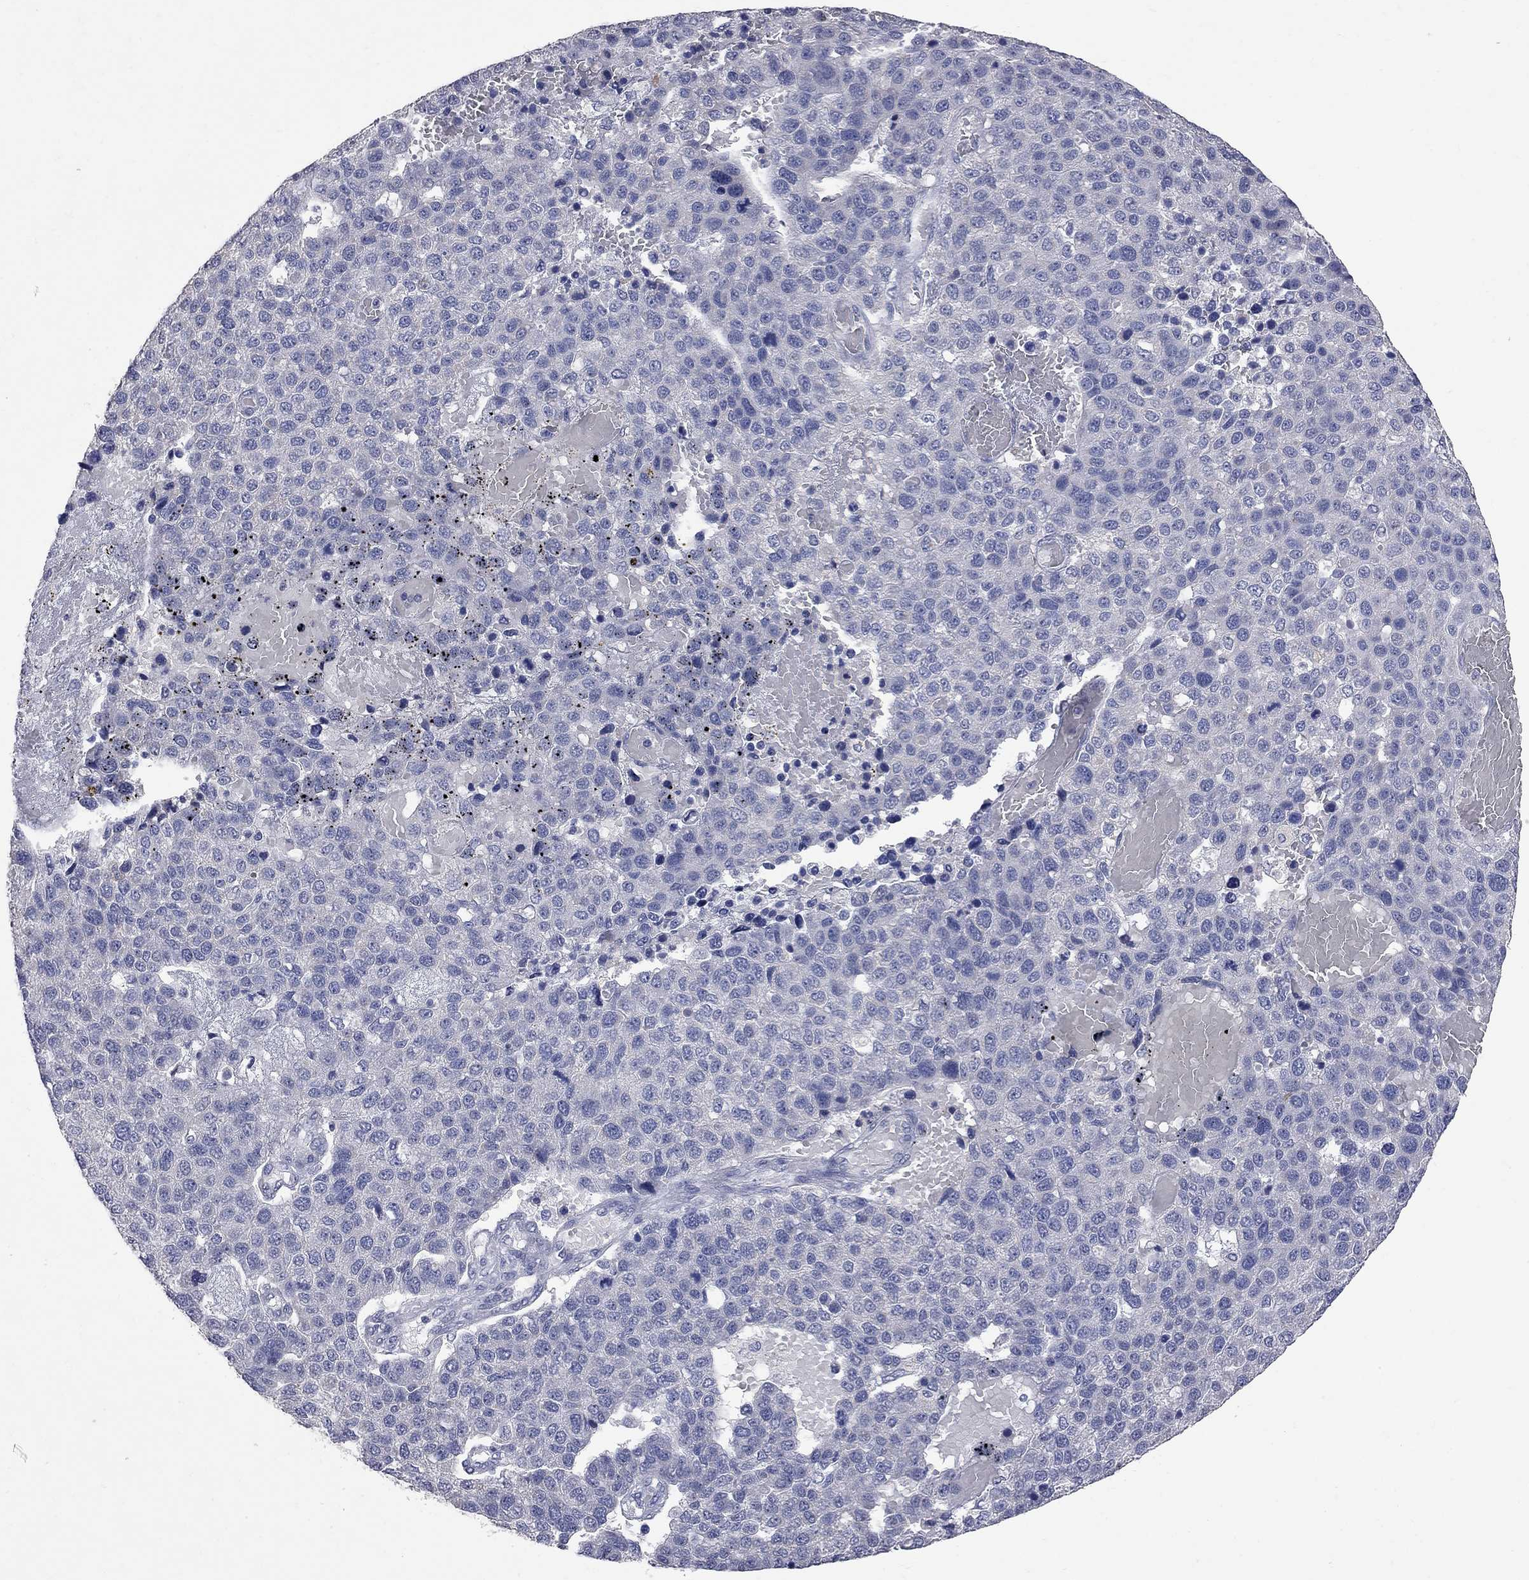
{"staining": {"intensity": "negative", "quantity": "none", "location": "none"}, "tissue": "pancreatic cancer", "cell_type": "Tumor cells", "image_type": "cancer", "snomed": [{"axis": "morphology", "description": "Adenocarcinoma, NOS"}, {"axis": "topography", "description": "Pancreas"}], "caption": "High magnification brightfield microscopy of pancreatic adenocarcinoma stained with DAB (3,3'-diaminobenzidine) (brown) and counterstained with hematoxylin (blue): tumor cells show no significant positivity.", "gene": "NOS2", "patient": {"sex": "female", "age": 61}}